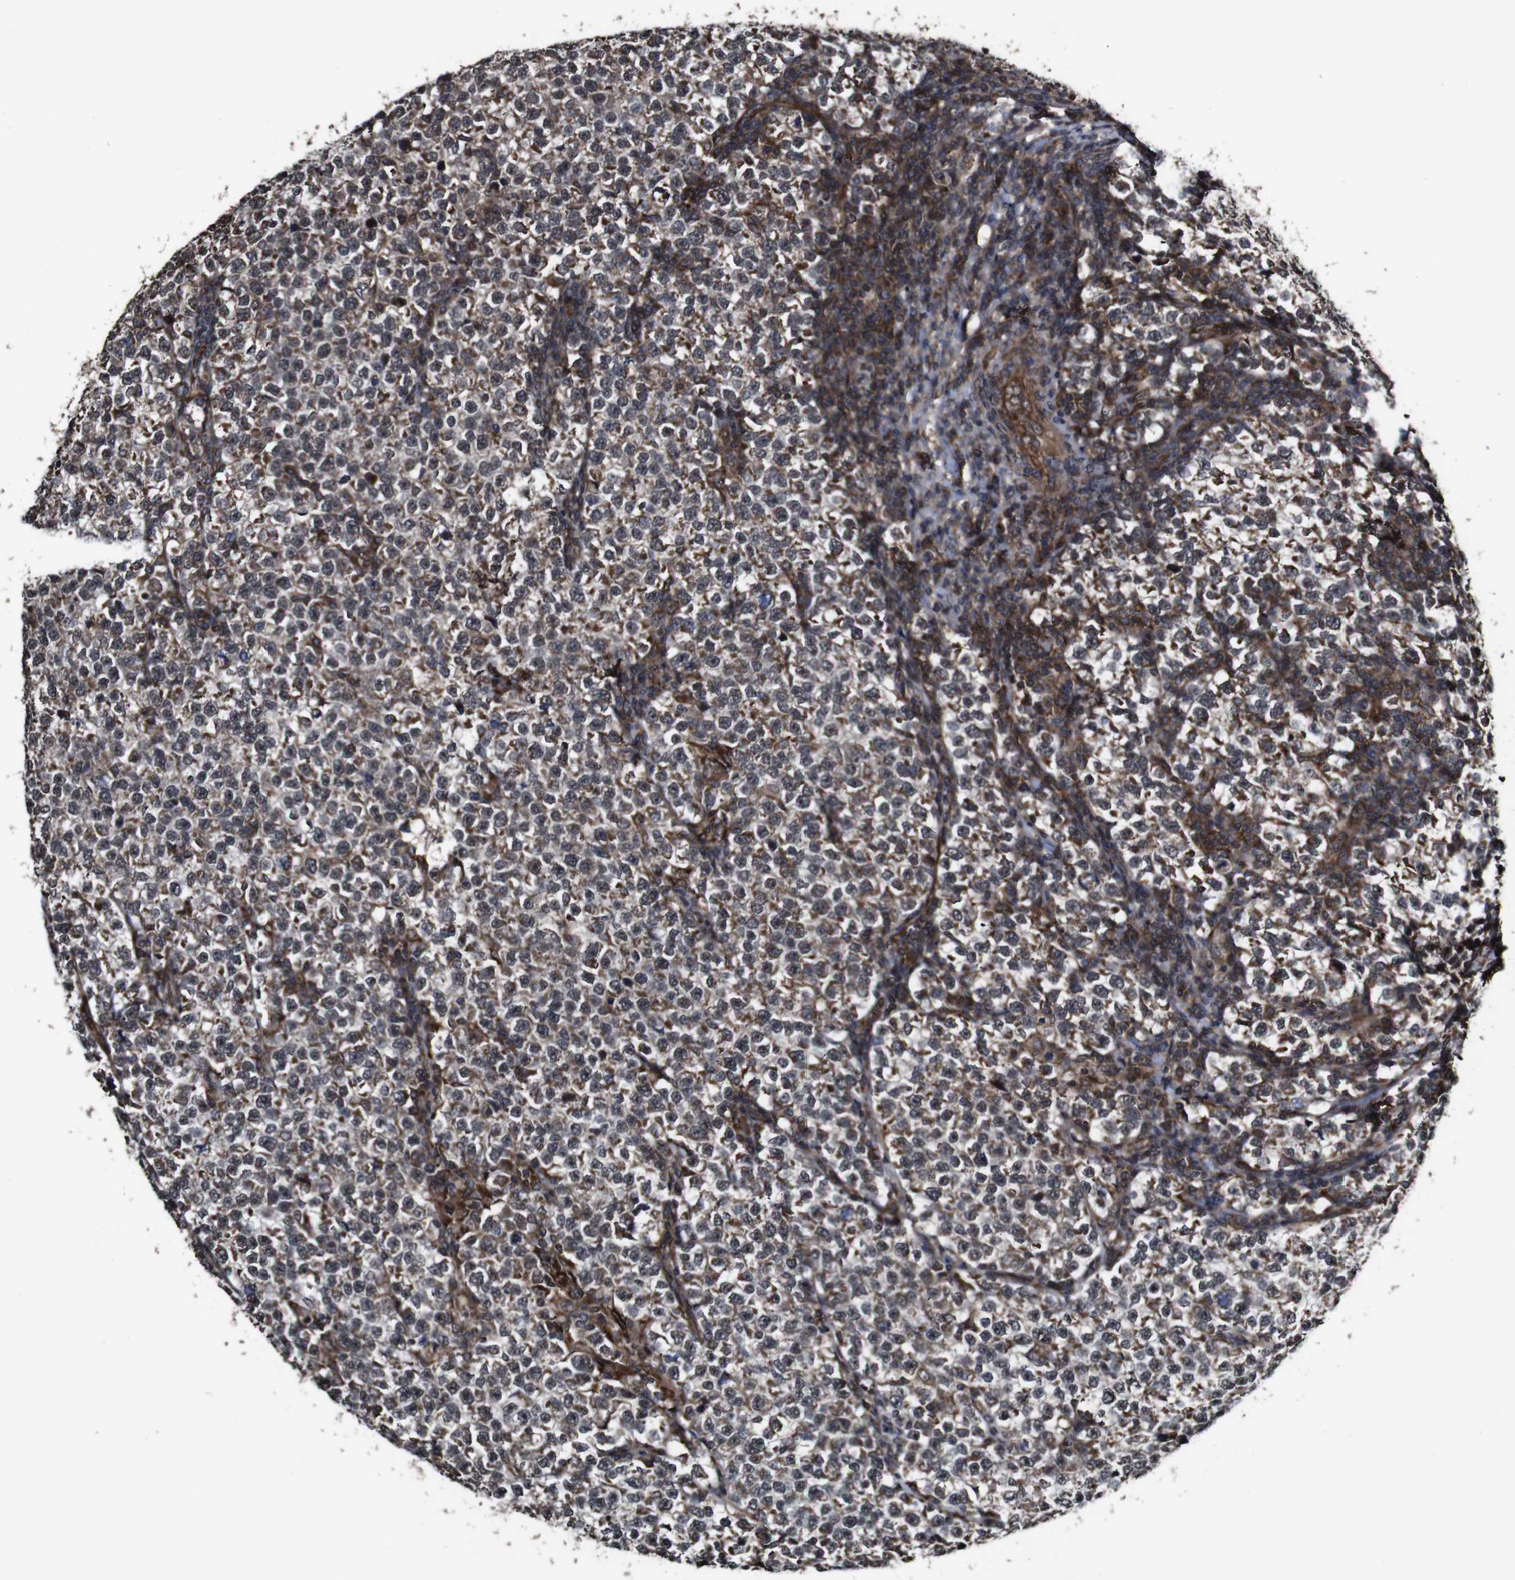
{"staining": {"intensity": "moderate", "quantity": "25%-75%", "location": "cytoplasmic/membranous"}, "tissue": "testis cancer", "cell_type": "Tumor cells", "image_type": "cancer", "snomed": [{"axis": "morphology", "description": "Normal tissue, NOS"}, {"axis": "morphology", "description": "Seminoma, NOS"}, {"axis": "topography", "description": "Testis"}], "caption": "A micrograph of testis cancer stained for a protein reveals moderate cytoplasmic/membranous brown staining in tumor cells.", "gene": "BTN3A3", "patient": {"sex": "male", "age": 43}}